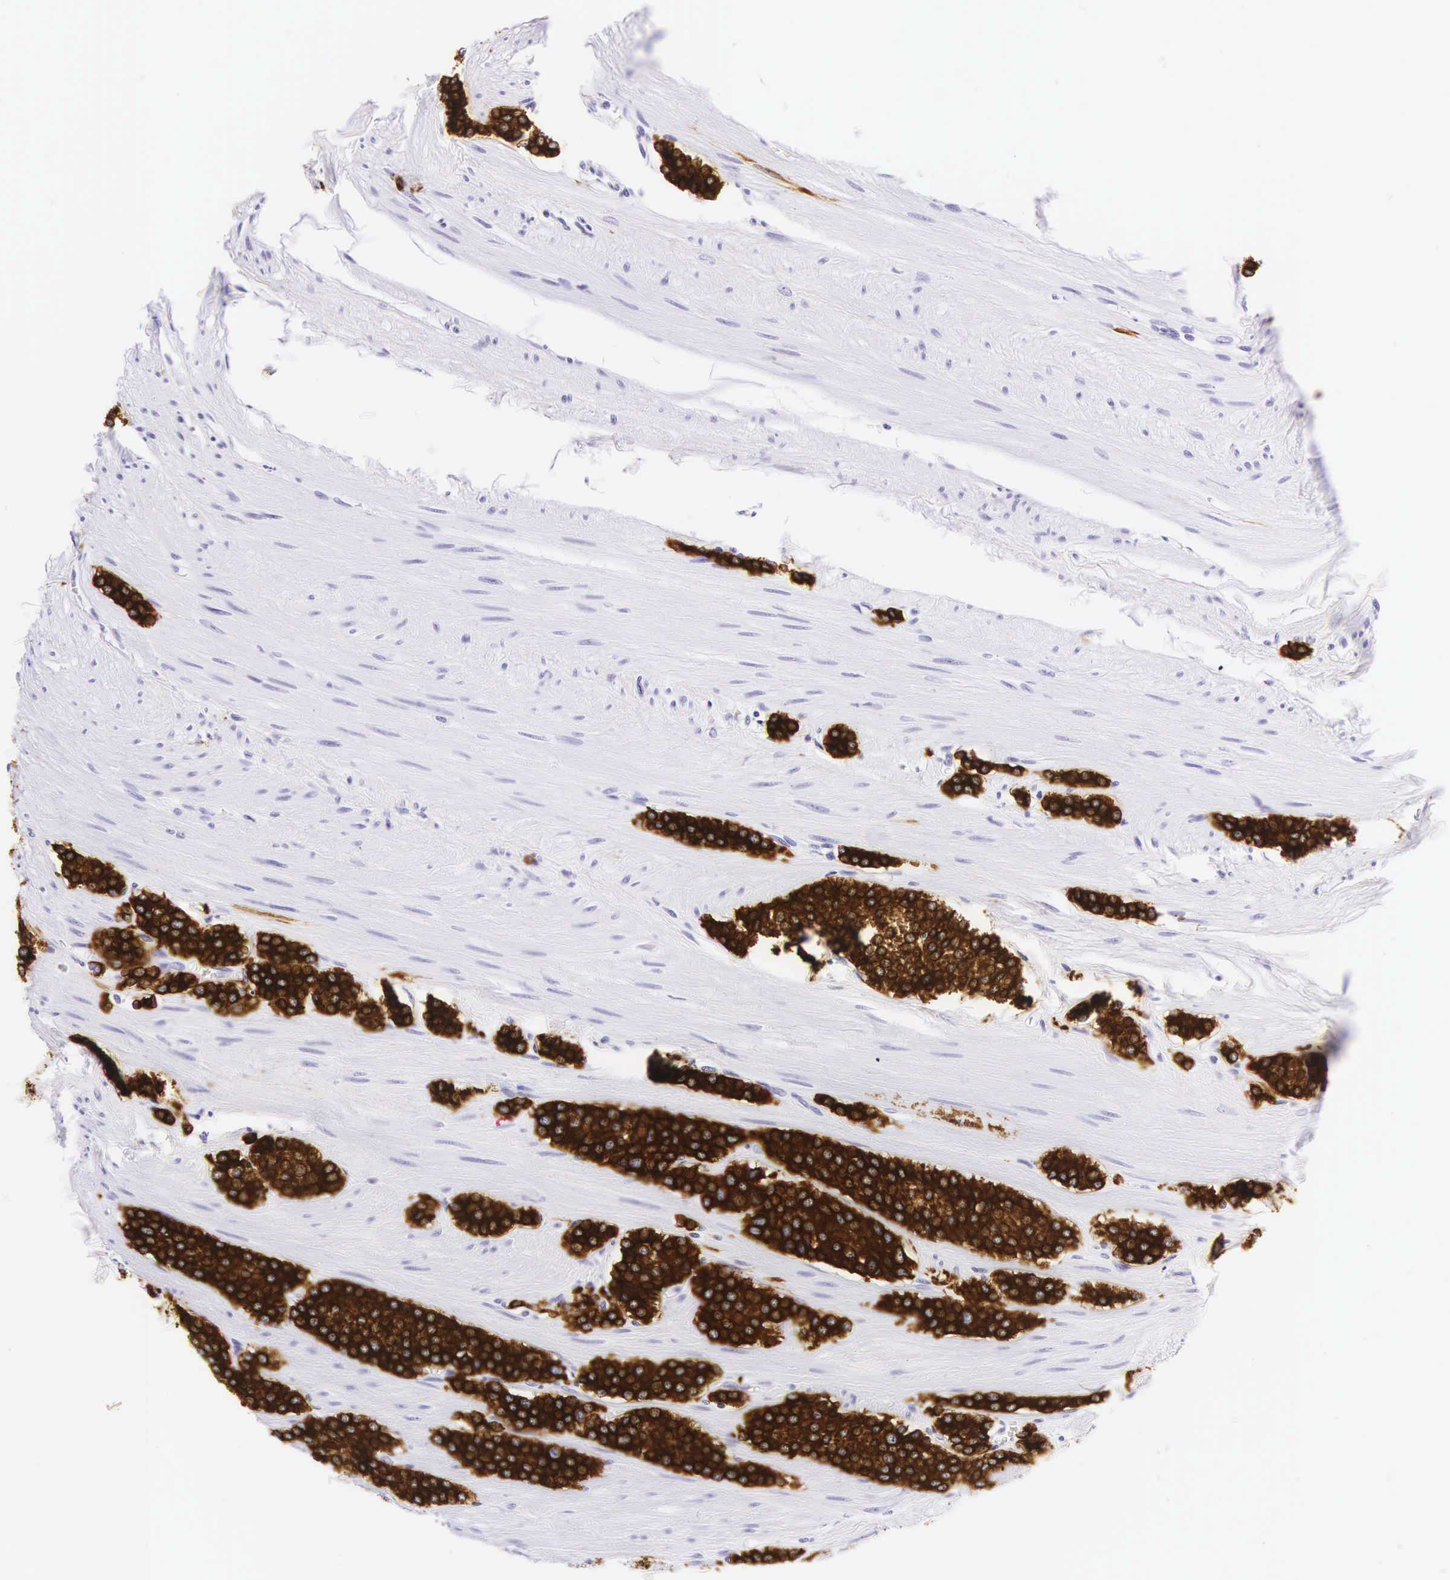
{"staining": {"intensity": "strong", "quantity": ">75%", "location": "cytoplasmic/membranous"}, "tissue": "carcinoid", "cell_type": "Tumor cells", "image_type": "cancer", "snomed": [{"axis": "morphology", "description": "Carcinoid, malignant, NOS"}, {"axis": "topography", "description": "Small intestine"}], "caption": "Carcinoid stained for a protein (brown) shows strong cytoplasmic/membranous positive expression in approximately >75% of tumor cells.", "gene": "KRT18", "patient": {"sex": "male", "age": 60}}